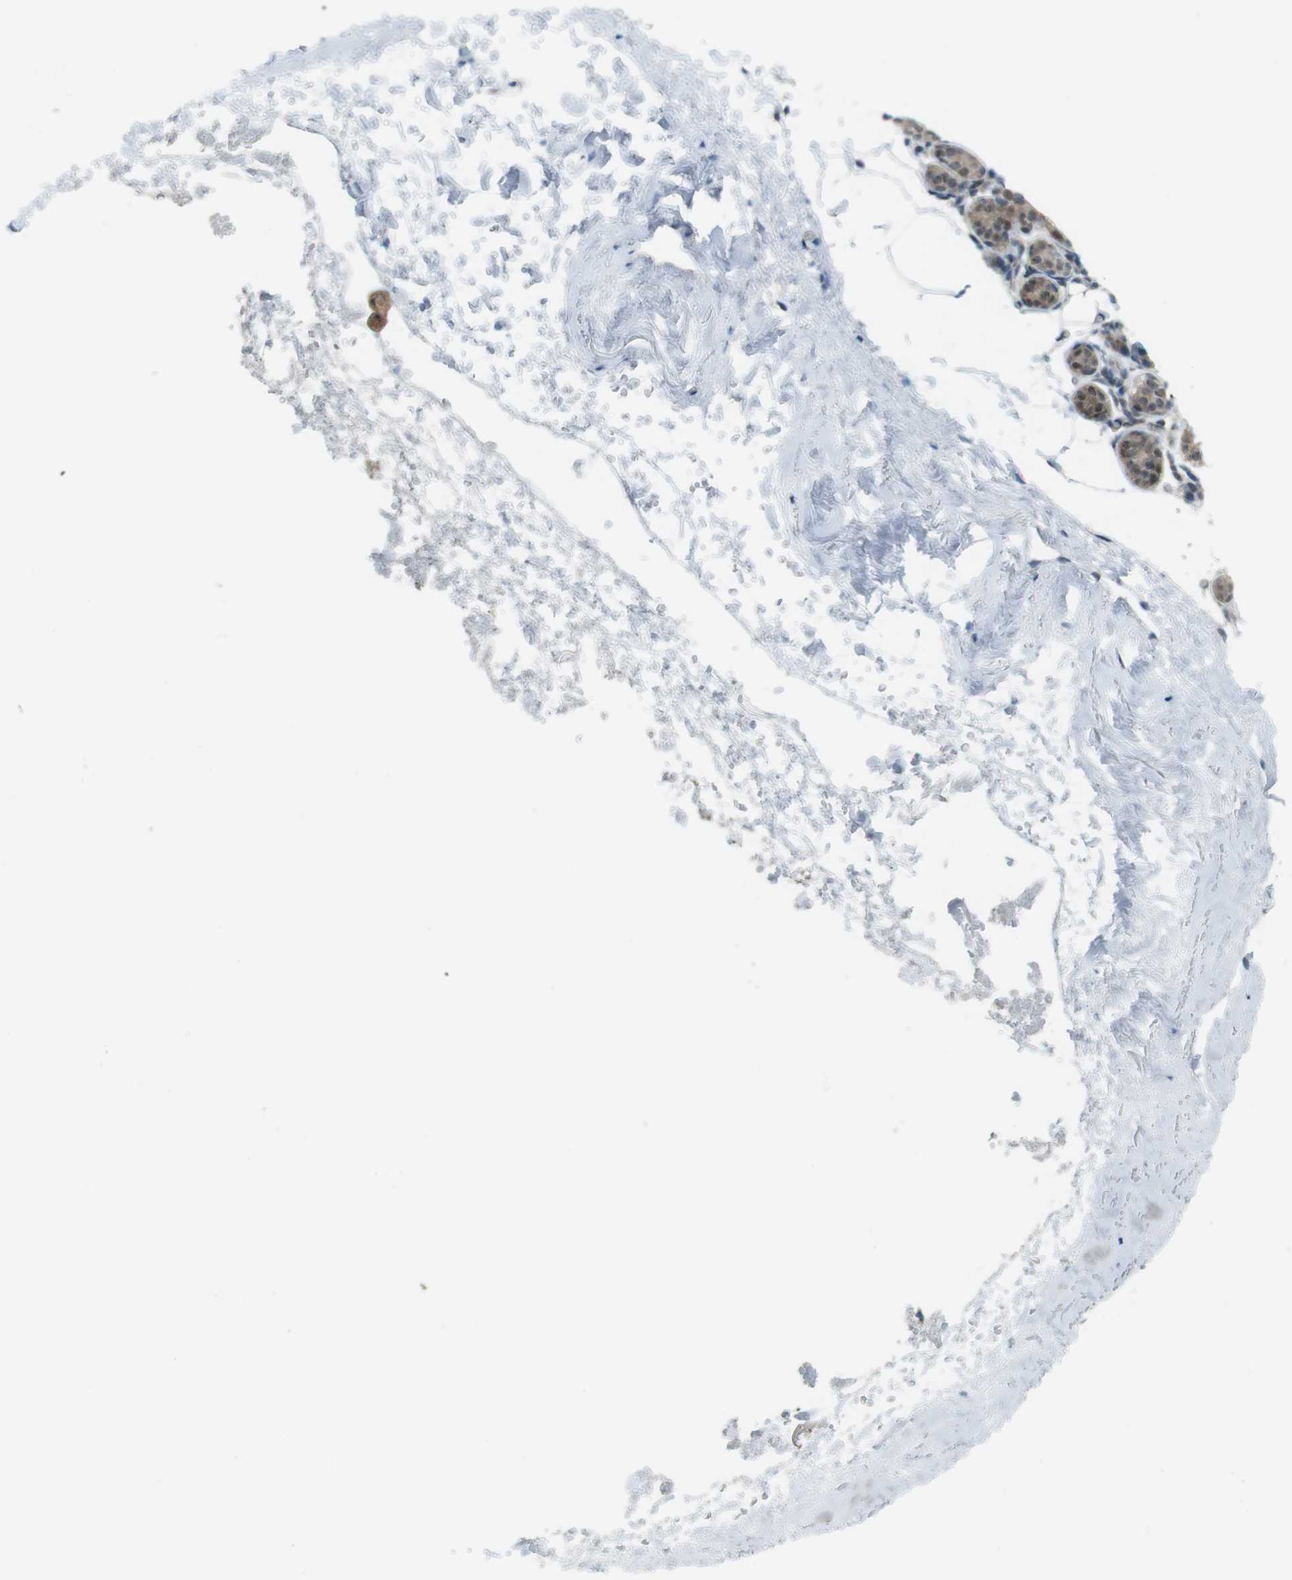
{"staining": {"intensity": "moderate", "quantity": ">75%", "location": "nuclear"}, "tissue": "breast", "cell_type": "Adipocytes", "image_type": "normal", "snomed": [{"axis": "morphology", "description": "Normal tissue, NOS"}, {"axis": "topography", "description": "Breast"}, {"axis": "topography", "description": "Soft tissue"}], "caption": "Adipocytes demonstrate moderate nuclear positivity in about >75% of cells in normal breast.", "gene": "CSNK1D", "patient": {"sex": "female", "age": 75}}